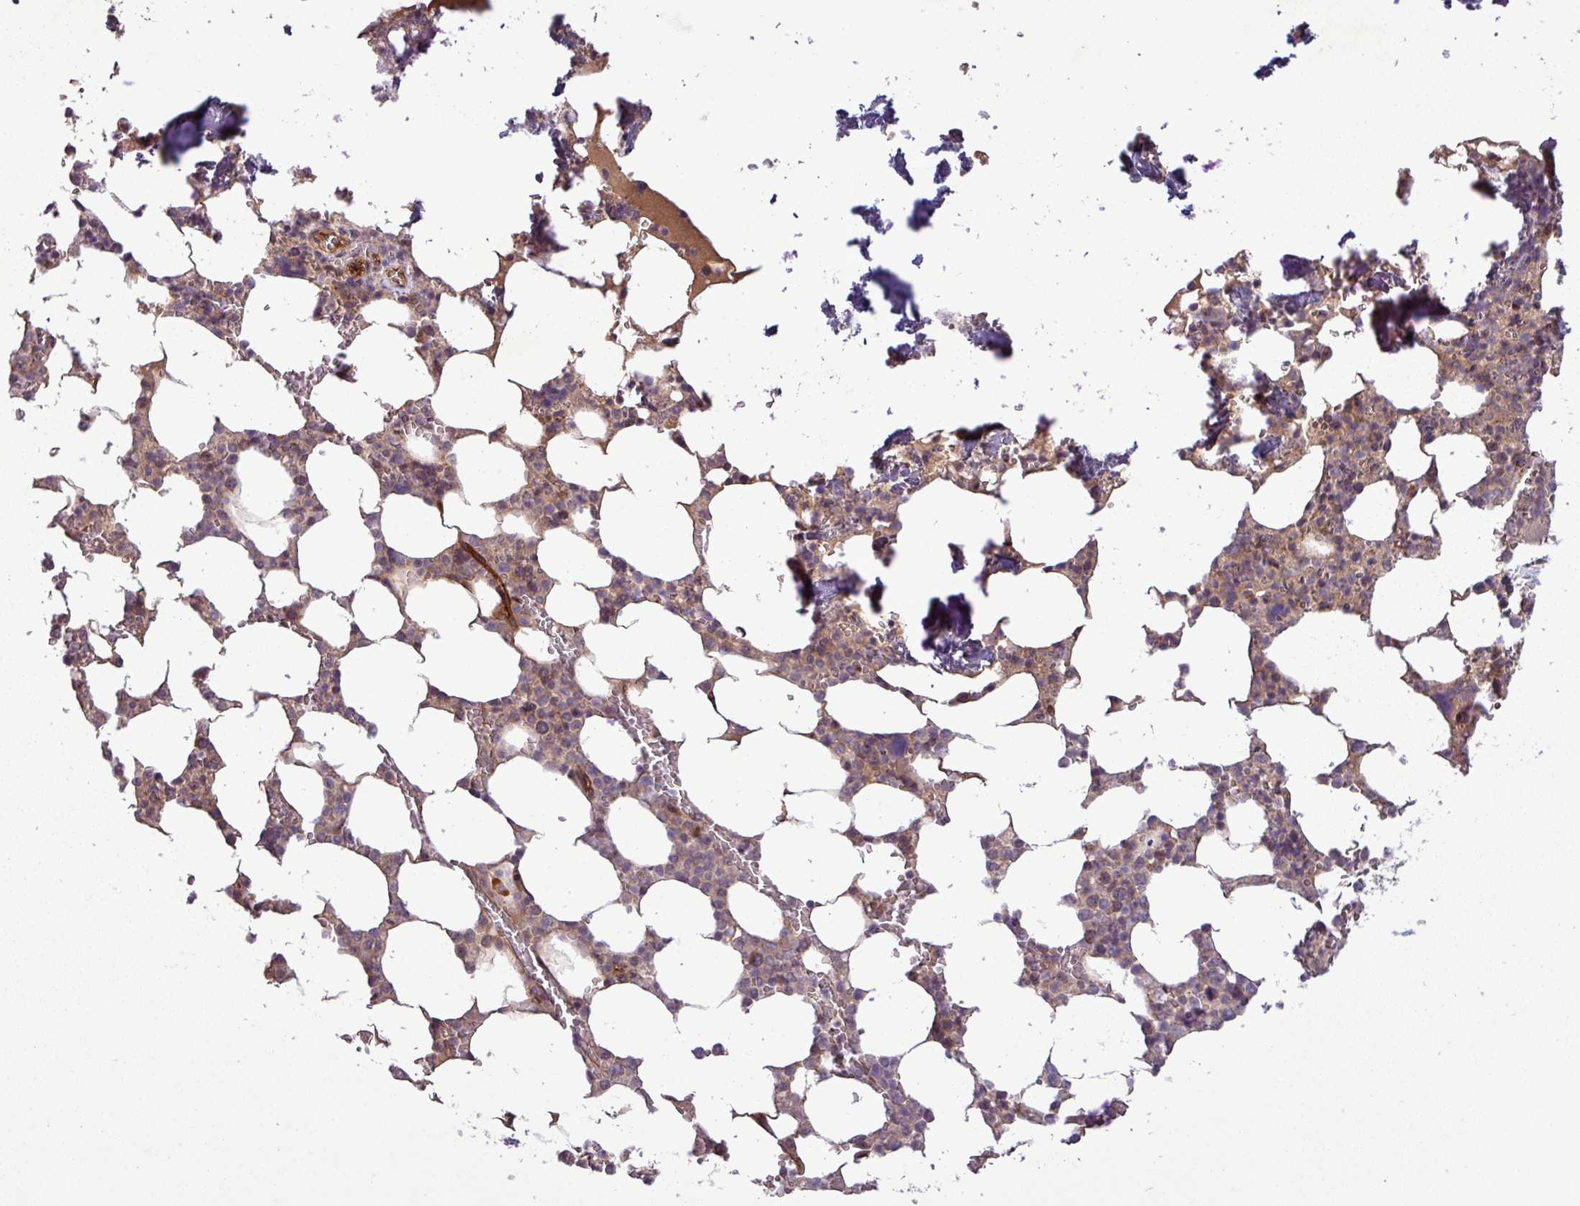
{"staining": {"intensity": "moderate", "quantity": "<25%", "location": "cytoplasmic/membranous"}, "tissue": "bone marrow", "cell_type": "Hematopoietic cells", "image_type": "normal", "snomed": [{"axis": "morphology", "description": "Normal tissue, NOS"}, {"axis": "topography", "description": "Bone marrow"}], "caption": "A photomicrograph showing moderate cytoplasmic/membranous staining in approximately <25% of hematopoietic cells in benign bone marrow, as visualized by brown immunohistochemical staining.", "gene": "PCDH1", "patient": {"sex": "male", "age": 64}}